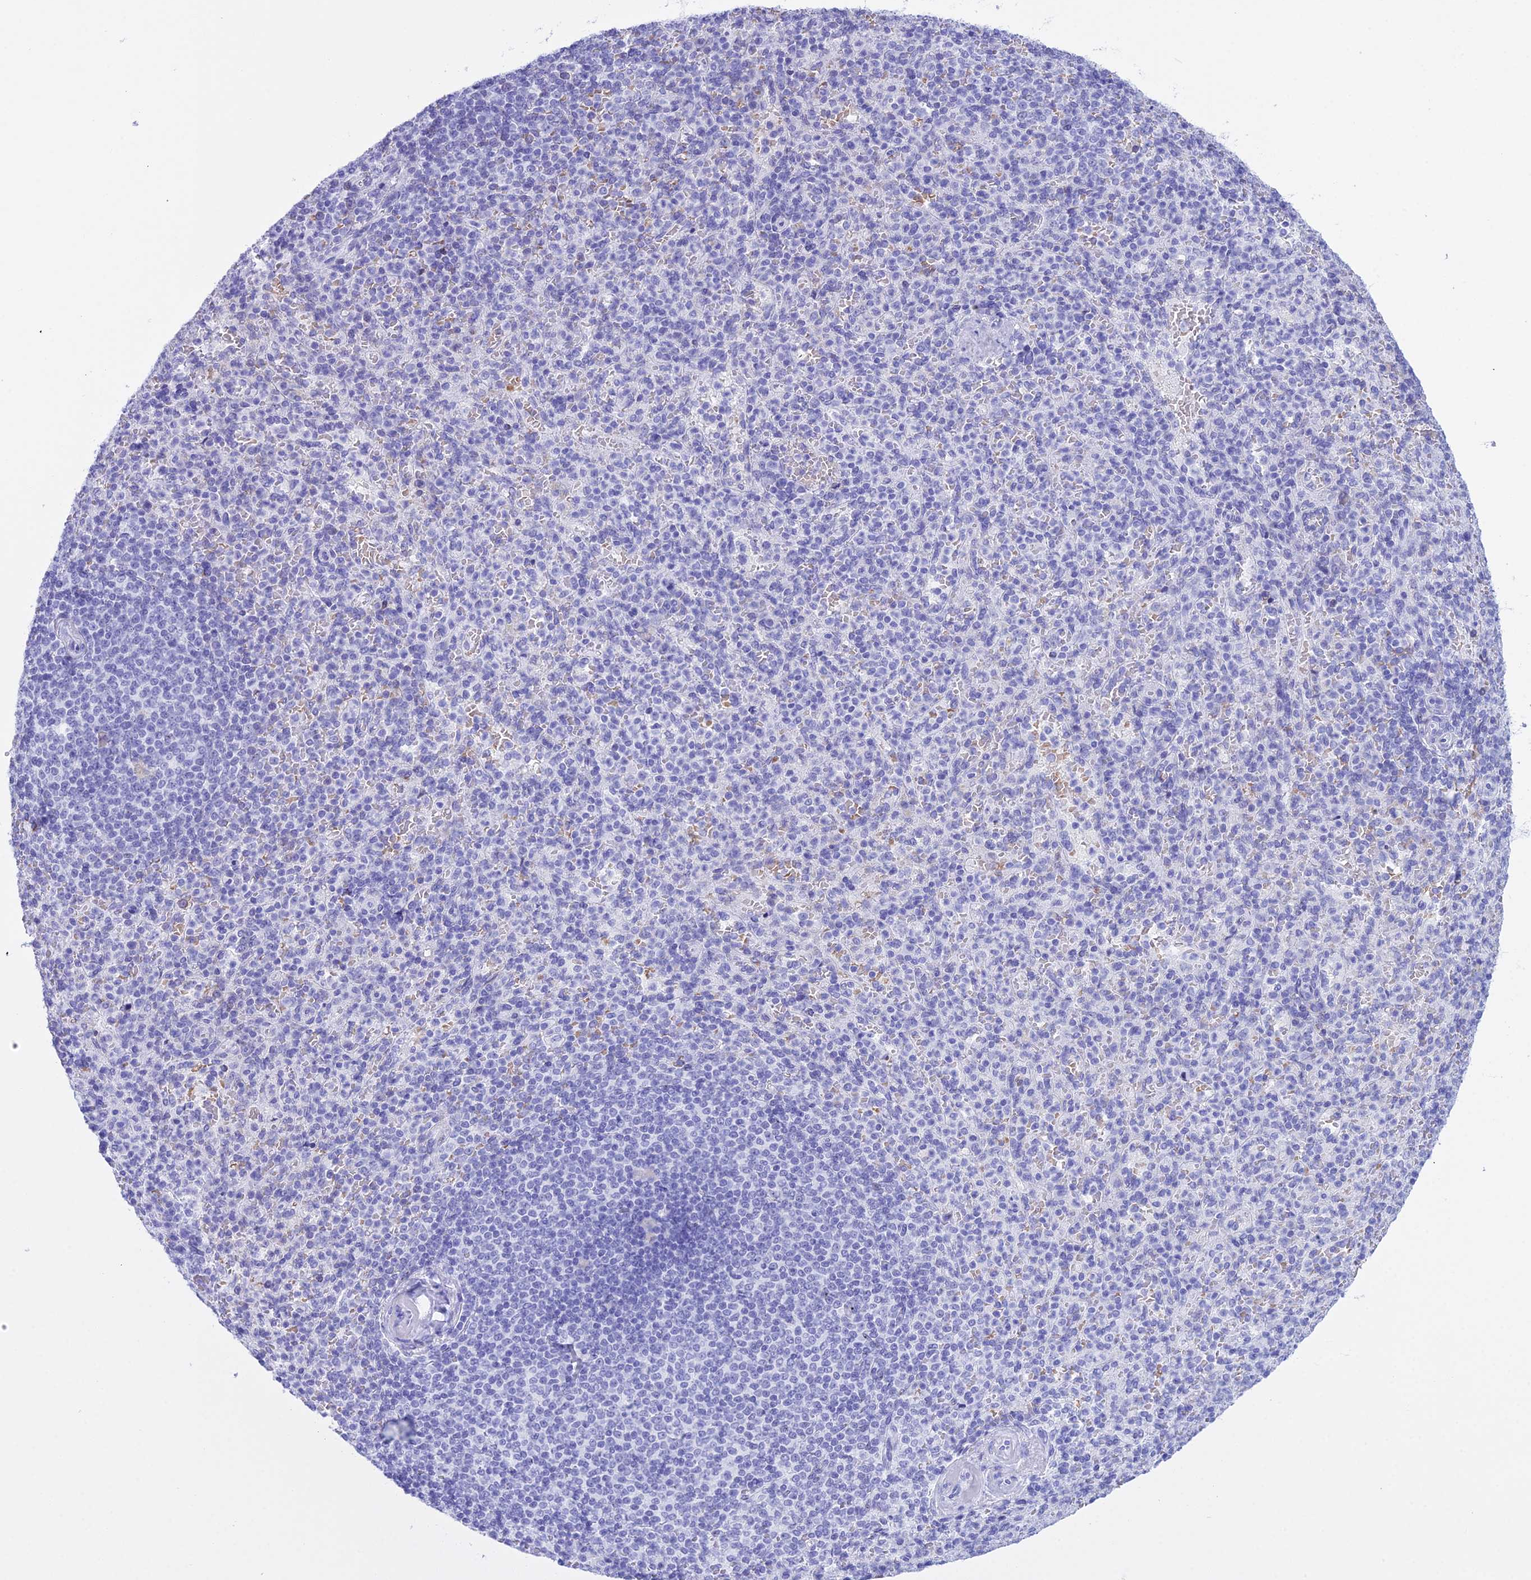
{"staining": {"intensity": "negative", "quantity": "none", "location": "none"}, "tissue": "spleen", "cell_type": "Cells in red pulp", "image_type": "normal", "snomed": [{"axis": "morphology", "description": "Normal tissue, NOS"}, {"axis": "topography", "description": "Spleen"}], "caption": "Immunohistochemistry of normal spleen reveals no expression in cells in red pulp.", "gene": "RNPS1", "patient": {"sex": "female", "age": 74}}